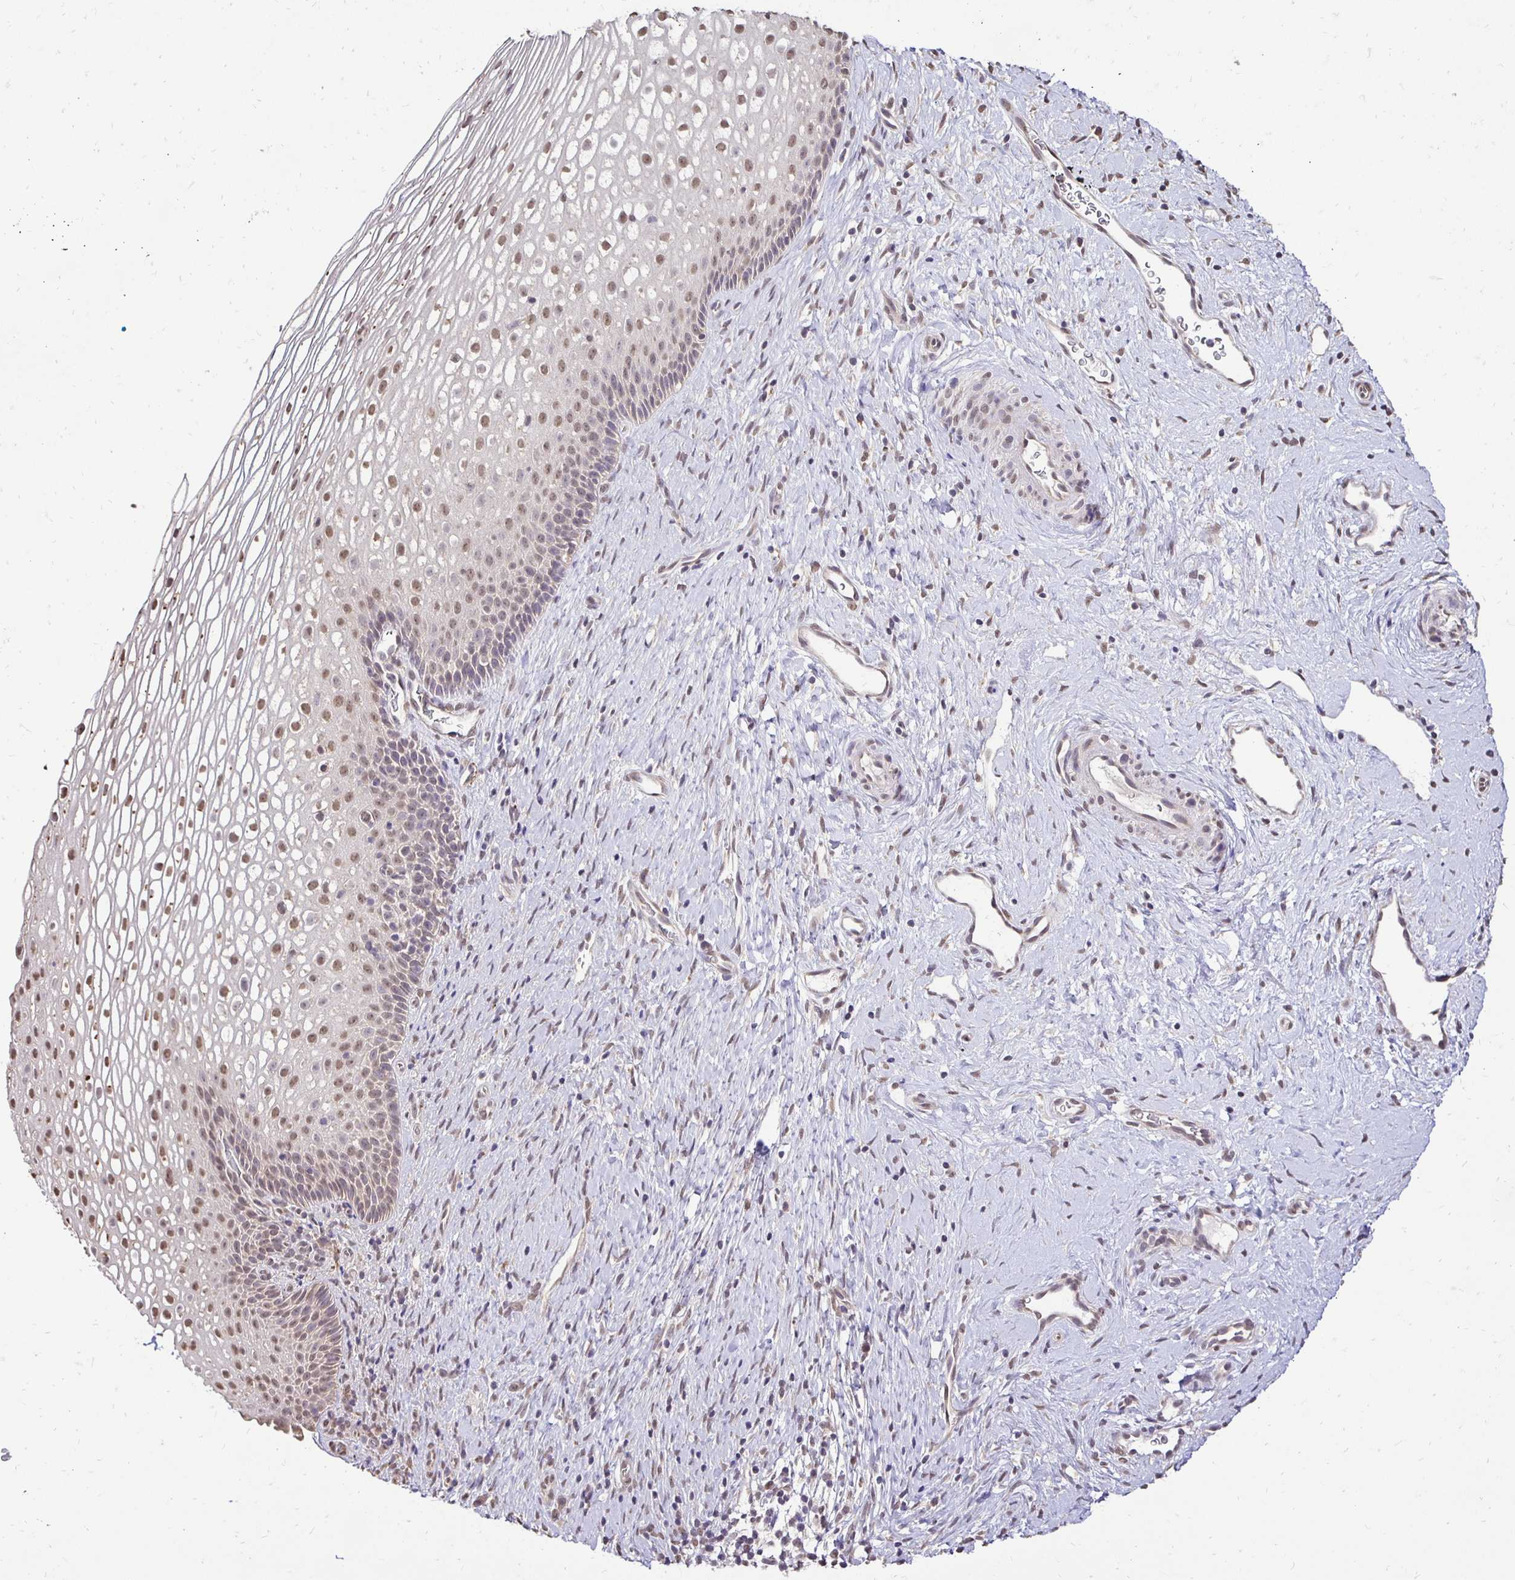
{"staining": {"intensity": "moderate", "quantity": "25%-75%", "location": "nuclear"}, "tissue": "cervix", "cell_type": "Squamous epithelial cells", "image_type": "normal", "snomed": [{"axis": "morphology", "description": "Normal tissue, NOS"}, {"axis": "topography", "description": "Cervix"}], "caption": "Cervix stained for a protein reveals moderate nuclear positivity in squamous epithelial cells. (DAB = brown stain, brightfield microscopy at high magnification).", "gene": "RHEBL1", "patient": {"sex": "female", "age": 34}}